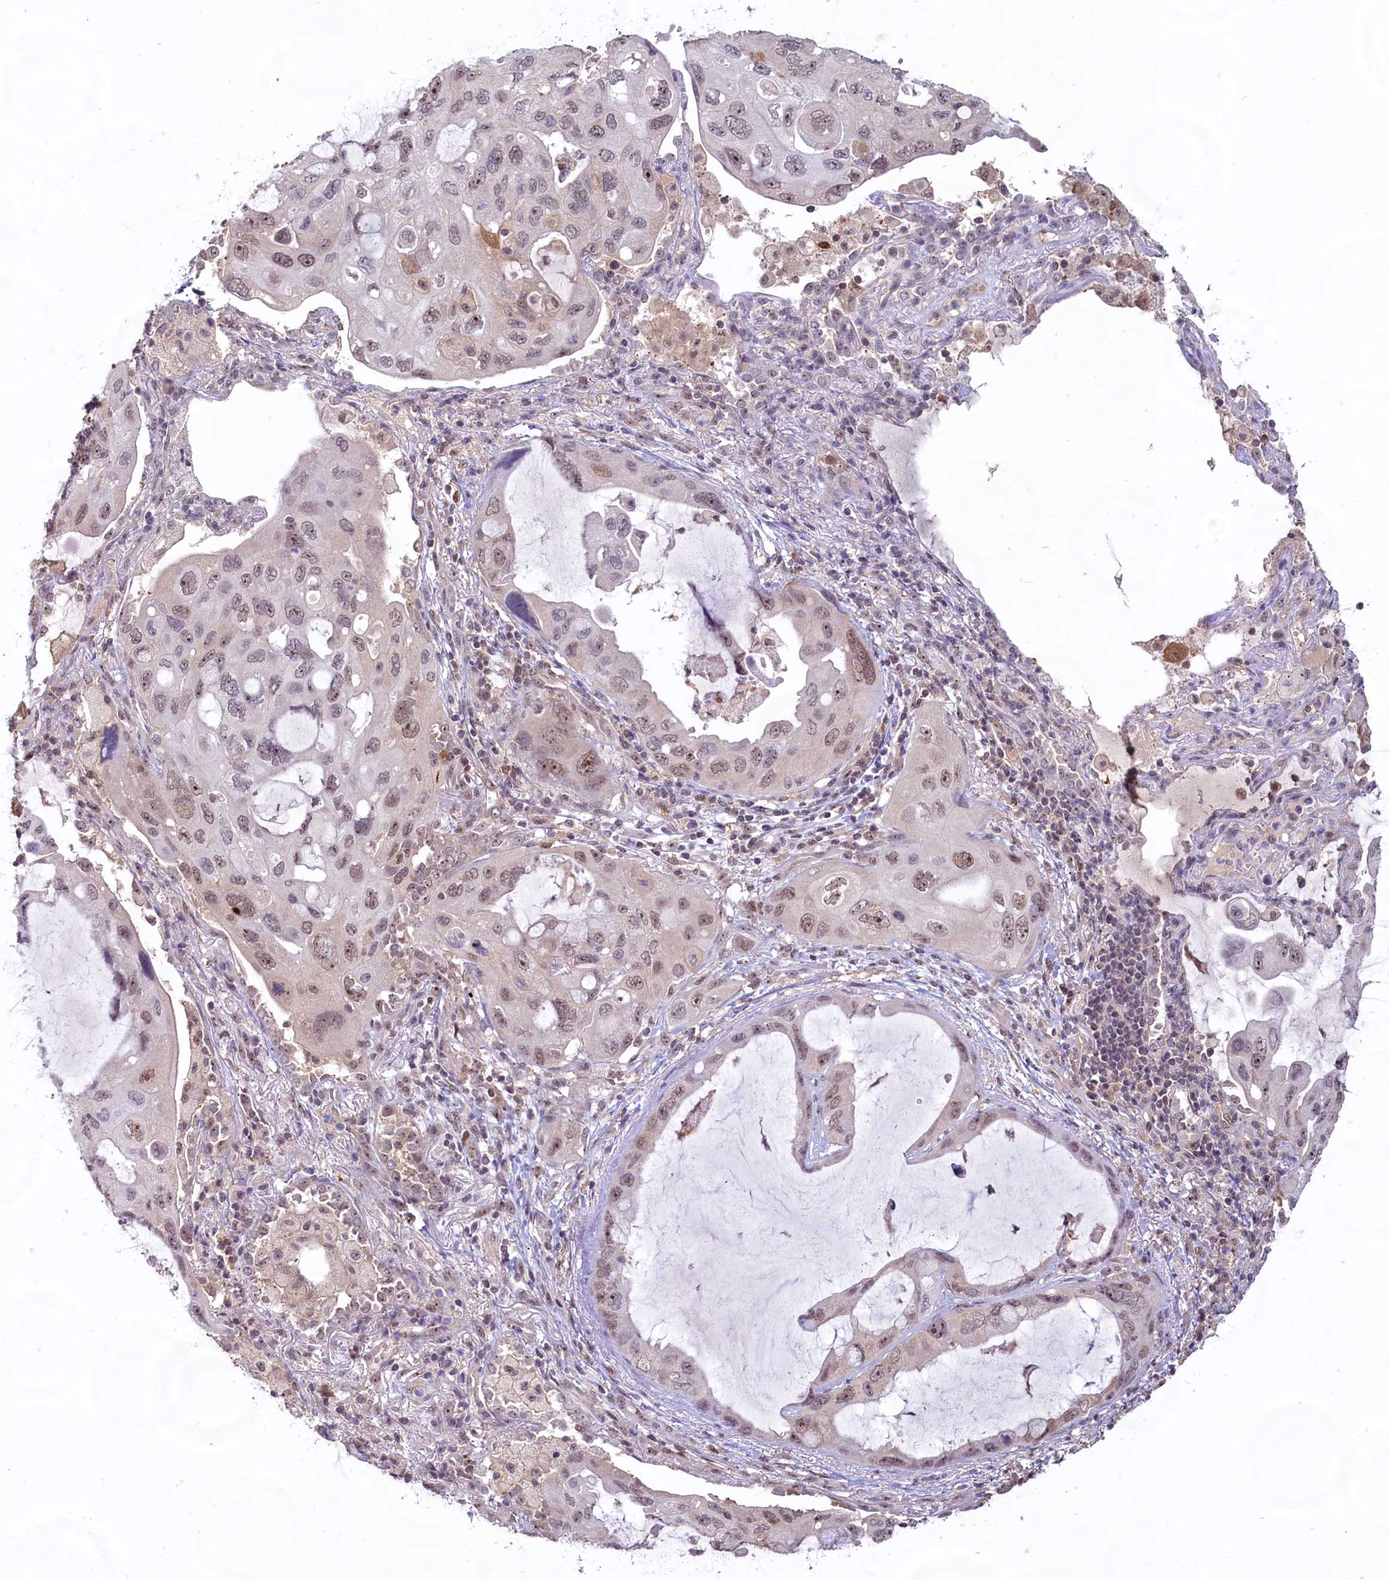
{"staining": {"intensity": "moderate", "quantity": ">75%", "location": "nuclear"}, "tissue": "lung cancer", "cell_type": "Tumor cells", "image_type": "cancer", "snomed": [{"axis": "morphology", "description": "Squamous cell carcinoma, NOS"}, {"axis": "topography", "description": "Lung"}], "caption": "DAB immunohistochemical staining of lung cancer (squamous cell carcinoma) shows moderate nuclear protein expression in about >75% of tumor cells.", "gene": "C1D", "patient": {"sex": "female", "age": 73}}